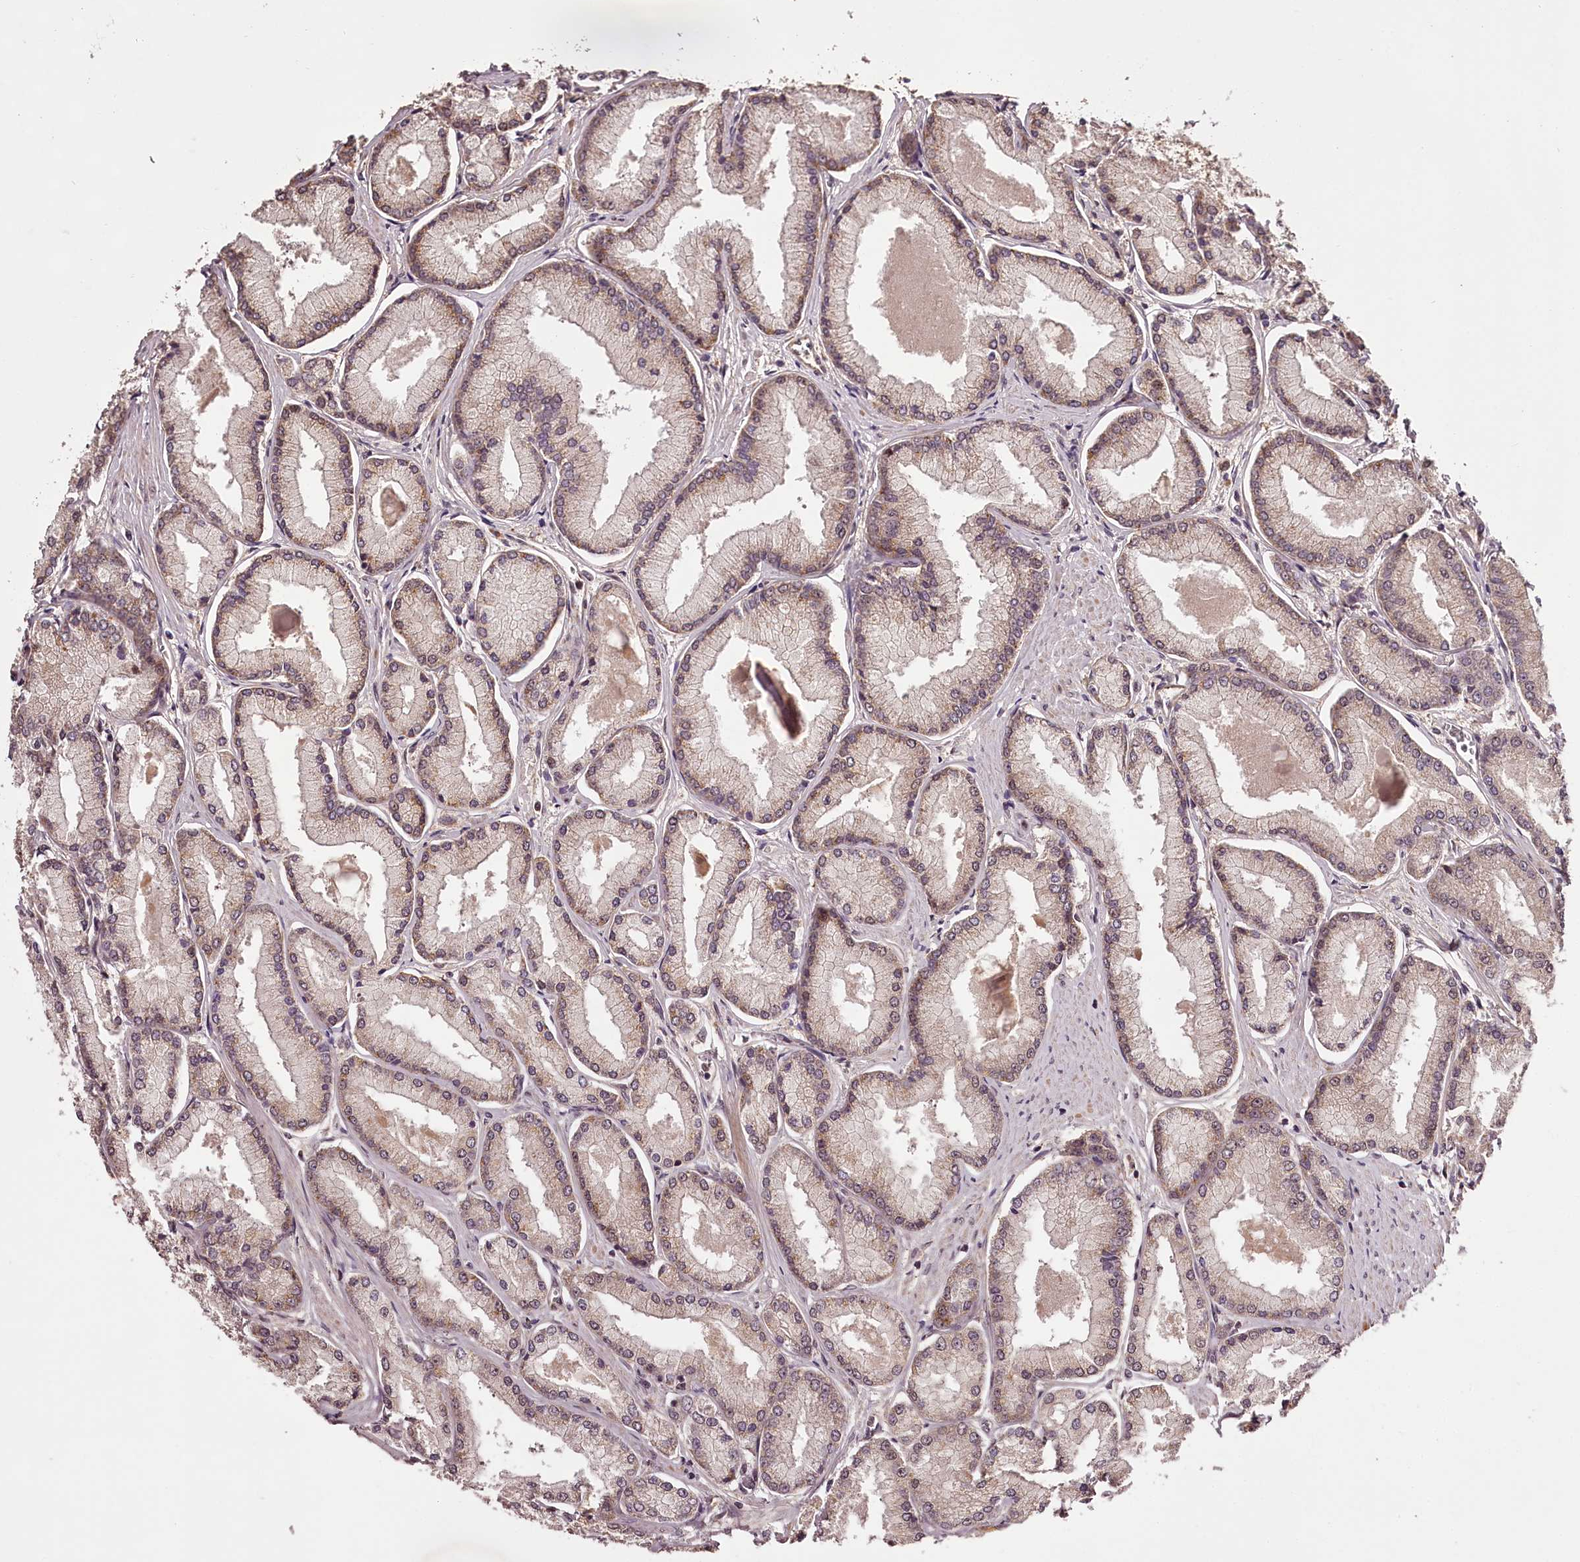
{"staining": {"intensity": "moderate", "quantity": "25%-75%", "location": "cytoplasmic/membranous"}, "tissue": "prostate cancer", "cell_type": "Tumor cells", "image_type": "cancer", "snomed": [{"axis": "morphology", "description": "Adenocarcinoma, Low grade"}, {"axis": "topography", "description": "Prostate"}], "caption": "Tumor cells exhibit moderate cytoplasmic/membranous expression in approximately 25%-75% of cells in prostate cancer.", "gene": "MAML3", "patient": {"sex": "male", "age": 74}}